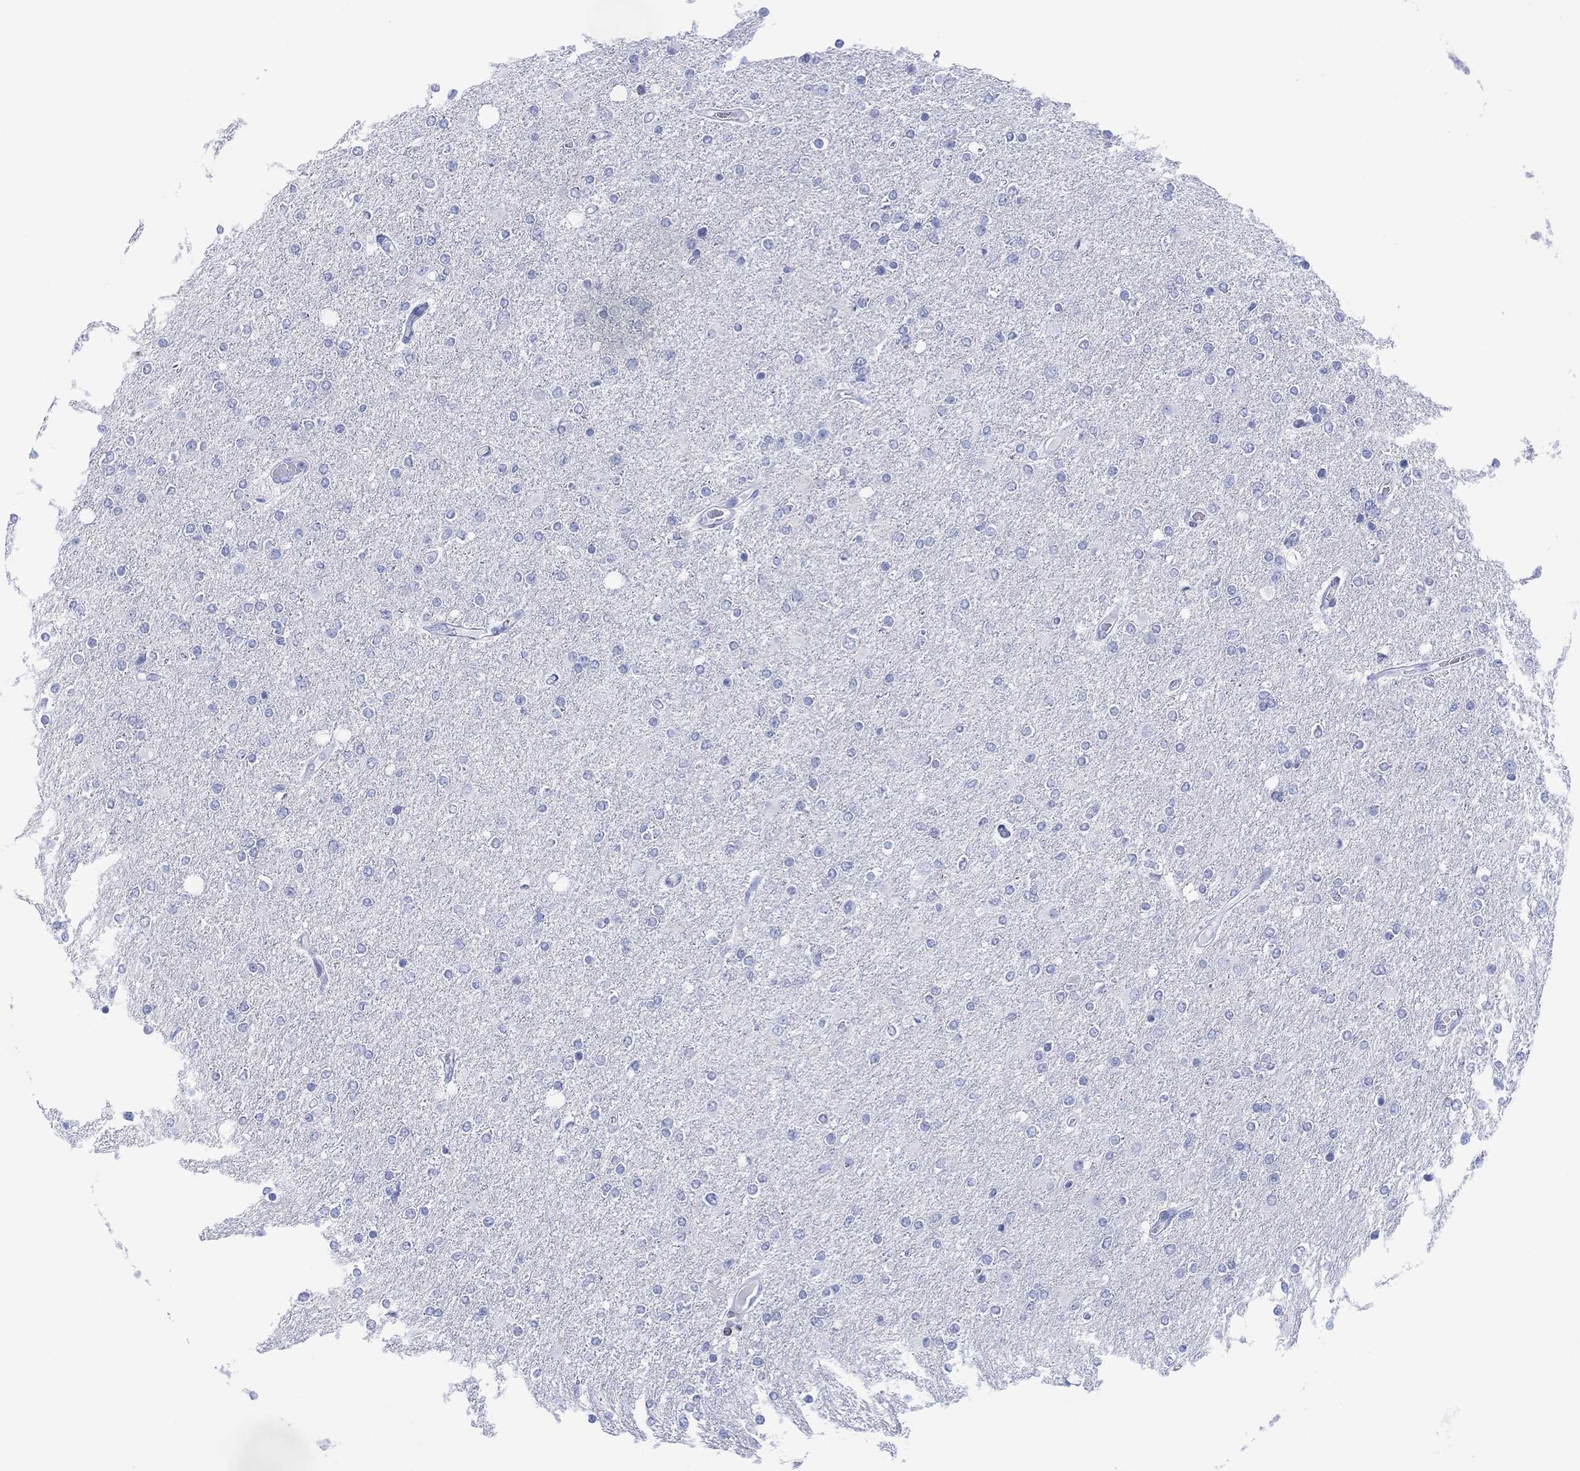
{"staining": {"intensity": "negative", "quantity": "none", "location": "none"}, "tissue": "glioma", "cell_type": "Tumor cells", "image_type": "cancer", "snomed": [{"axis": "morphology", "description": "Glioma, malignant, High grade"}, {"axis": "topography", "description": "Cerebral cortex"}], "caption": "IHC histopathology image of glioma stained for a protein (brown), which displays no staining in tumor cells.", "gene": "DPP4", "patient": {"sex": "male", "age": 70}}